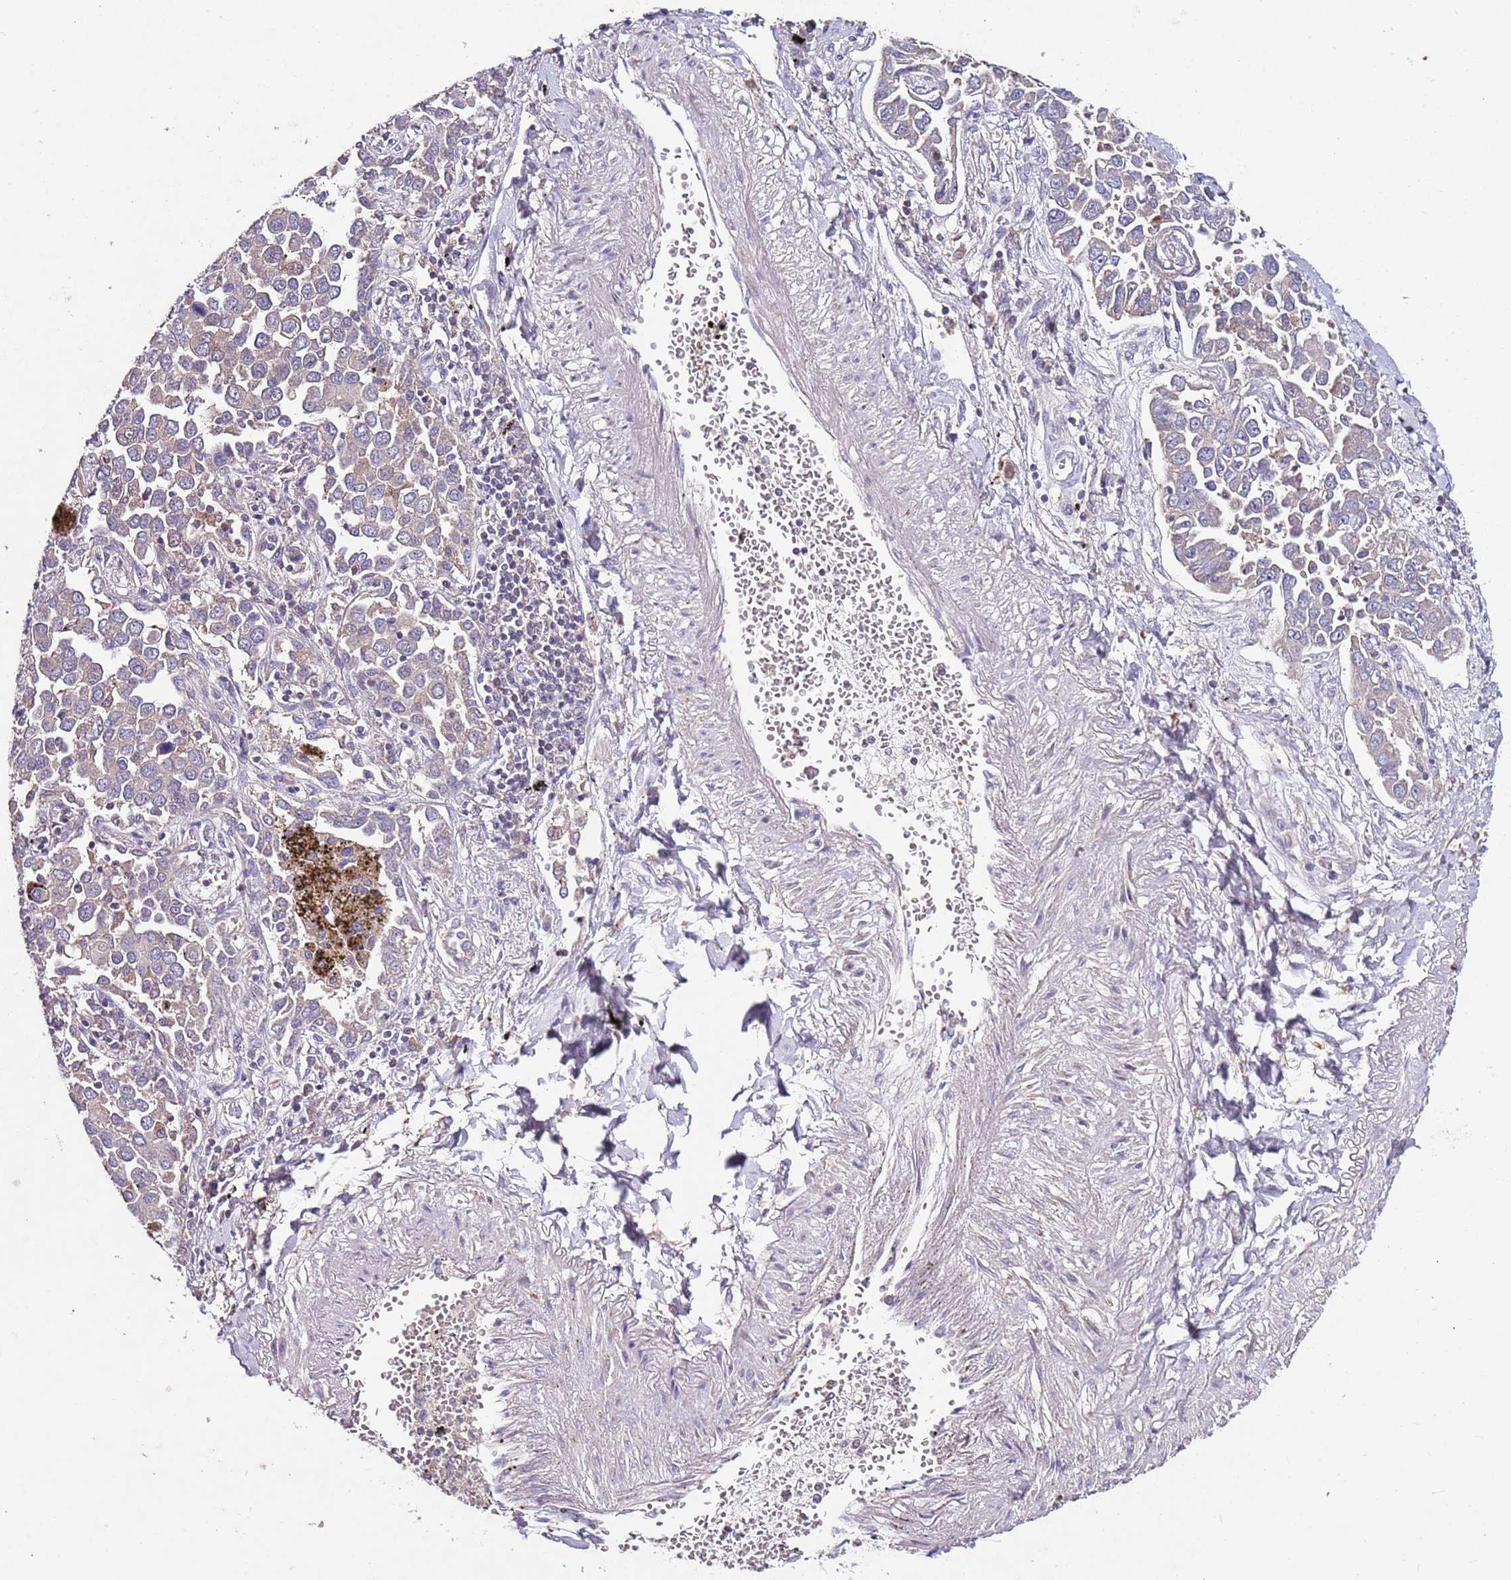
{"staining": {"intensity": "negative", "quantity": "none", "location": "none"}, "tissue": "lung cancer", "cell_type": "Tumor cells", "image_type": "cancer", "snomed": [{"axis": "morphology", "description": "Adenocarcinoma, NOS"}, {"axis": "topography", "description": "Lung"}], "caption": "DAB immunohistochemical staining of human lung cancer (adenocarcinoma) displays no significant expression in tumor cells.", "gene": "NRDE2", "patient": {"sex": "male", "age": 67}}